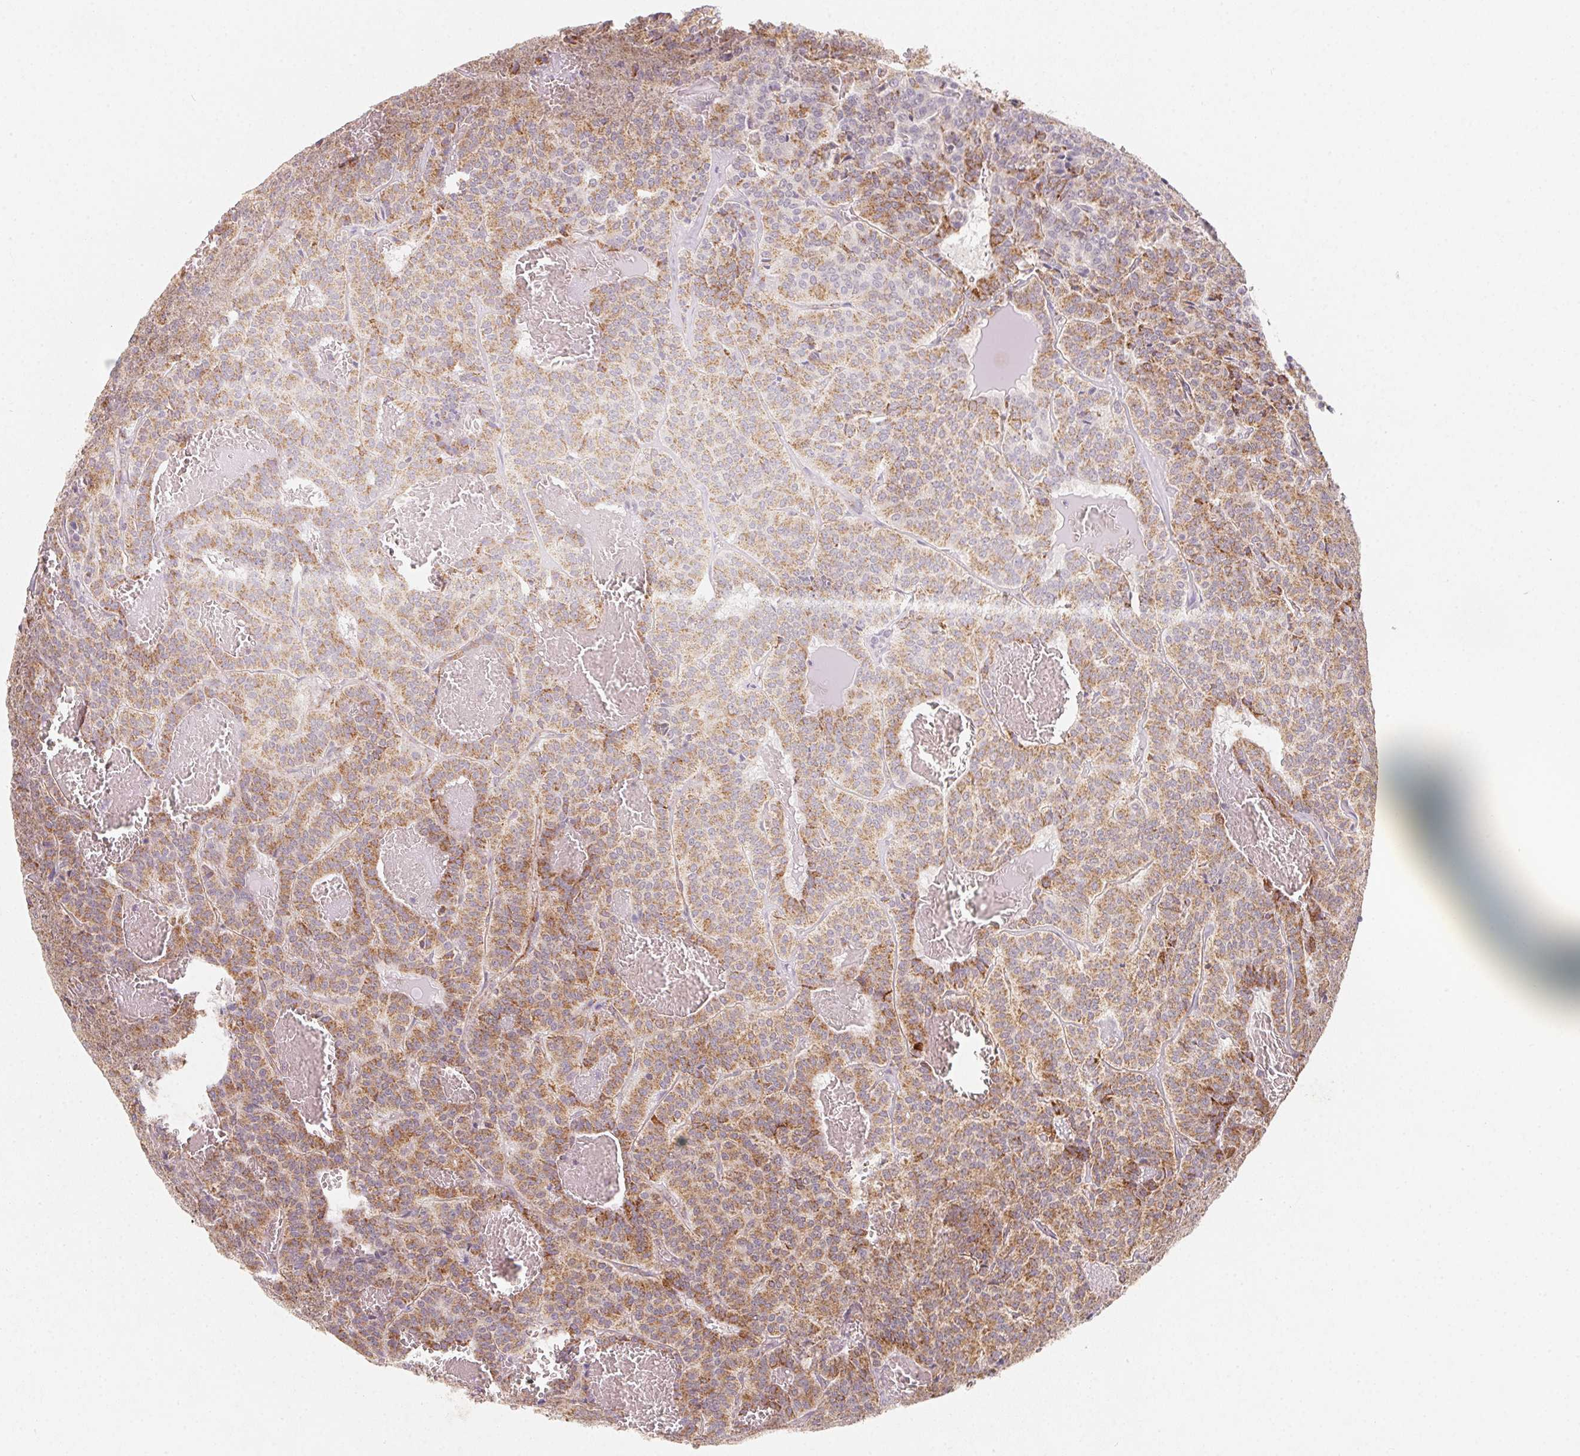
{"staining": {"intensity": "moderate", "quantity": ">75%", "location": "cytoplasmic/membranous"}, "tissue": "carcinoid", "cell_type": "Tumor cells", "image_type": "cancer", "snomed": [{"axis": "morphology", "description": "Carcinoid, malignant, NOS"}, {"axis": "topography", "description": "Lung"}], "caption": "Carcinoid stained for a protein exhibits moderate cytoplasmic/membranous positivity in tumor cells.", "gene": "NDUFS6", "patient": {"sex": "male", "age": 70}}